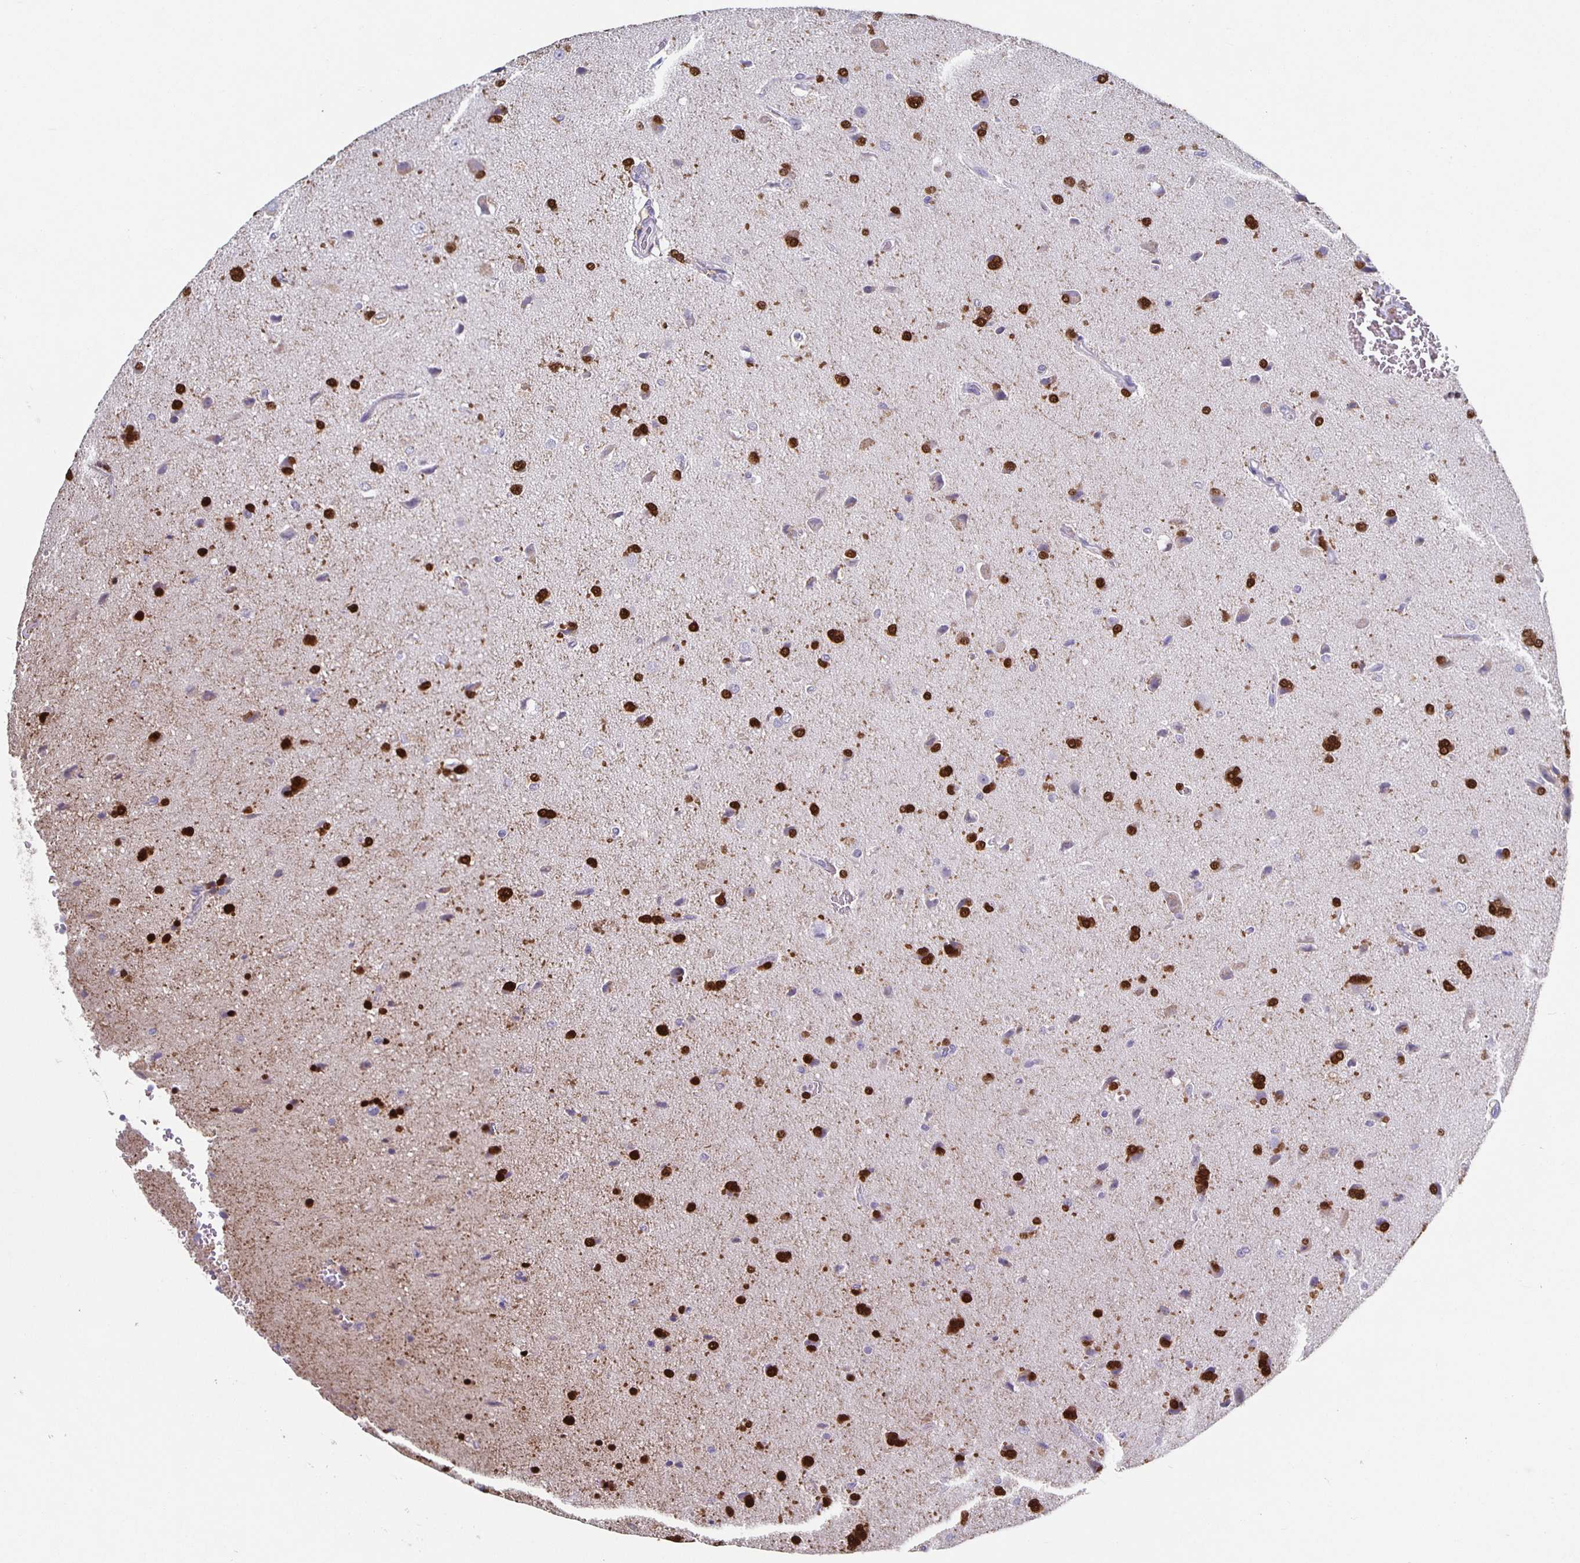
{"staining": {"intensity": "negative", "quantity": "none", "location": "none"}, "tissue": "glioma", "cell_type": "Tumor cells", "image_type": "cancer", "snomed": [{"axis": "morphology", "description": "Glioma, malignant, High grade"}, {"axis": "topography", "description": "Brain"}], "caption": "This is an immunohistochemistry (IHC) image of glioma. There is no expression in tumor cells.", "gene": "CARNS1", "patient": {"sex": "male", "age": 68}}